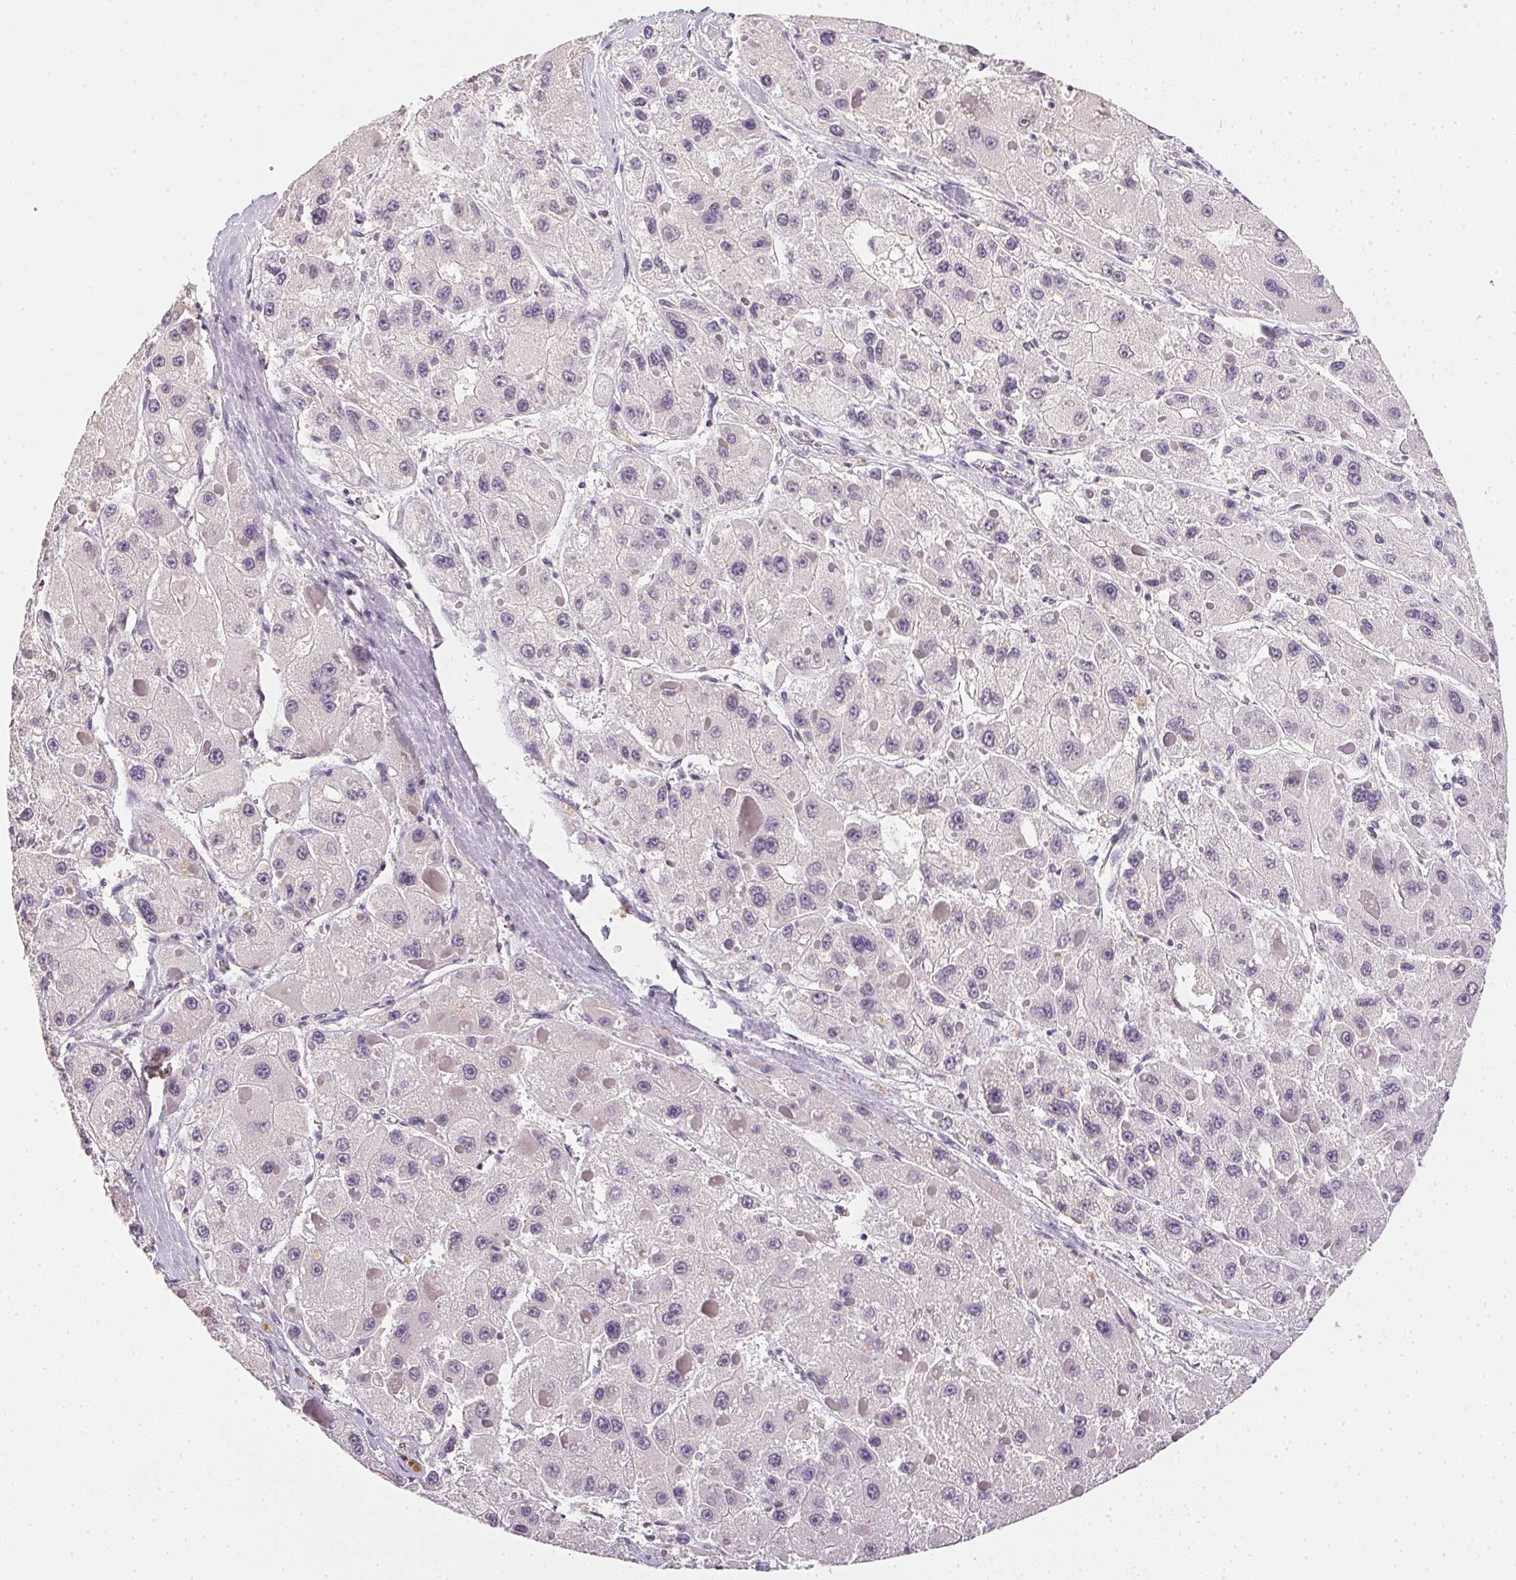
{"staining": {"intensity": "negative", "quantity": "none", "location": "none"}, "tissue": "liver cancer", "cell_type": "Tumor cells", "image_type": "cancer", "snomed": [{"axis": "morphology", "description": "Carcinoma, Hepatocellular, NOS"}, {"axis": "topography", "description": "Liver"}], "caption": "Protein analysis of liver cancer reveals no significant expression in tumor cells.", "gene": "PPY", "patient": {"sex": "female", "age": 73}}